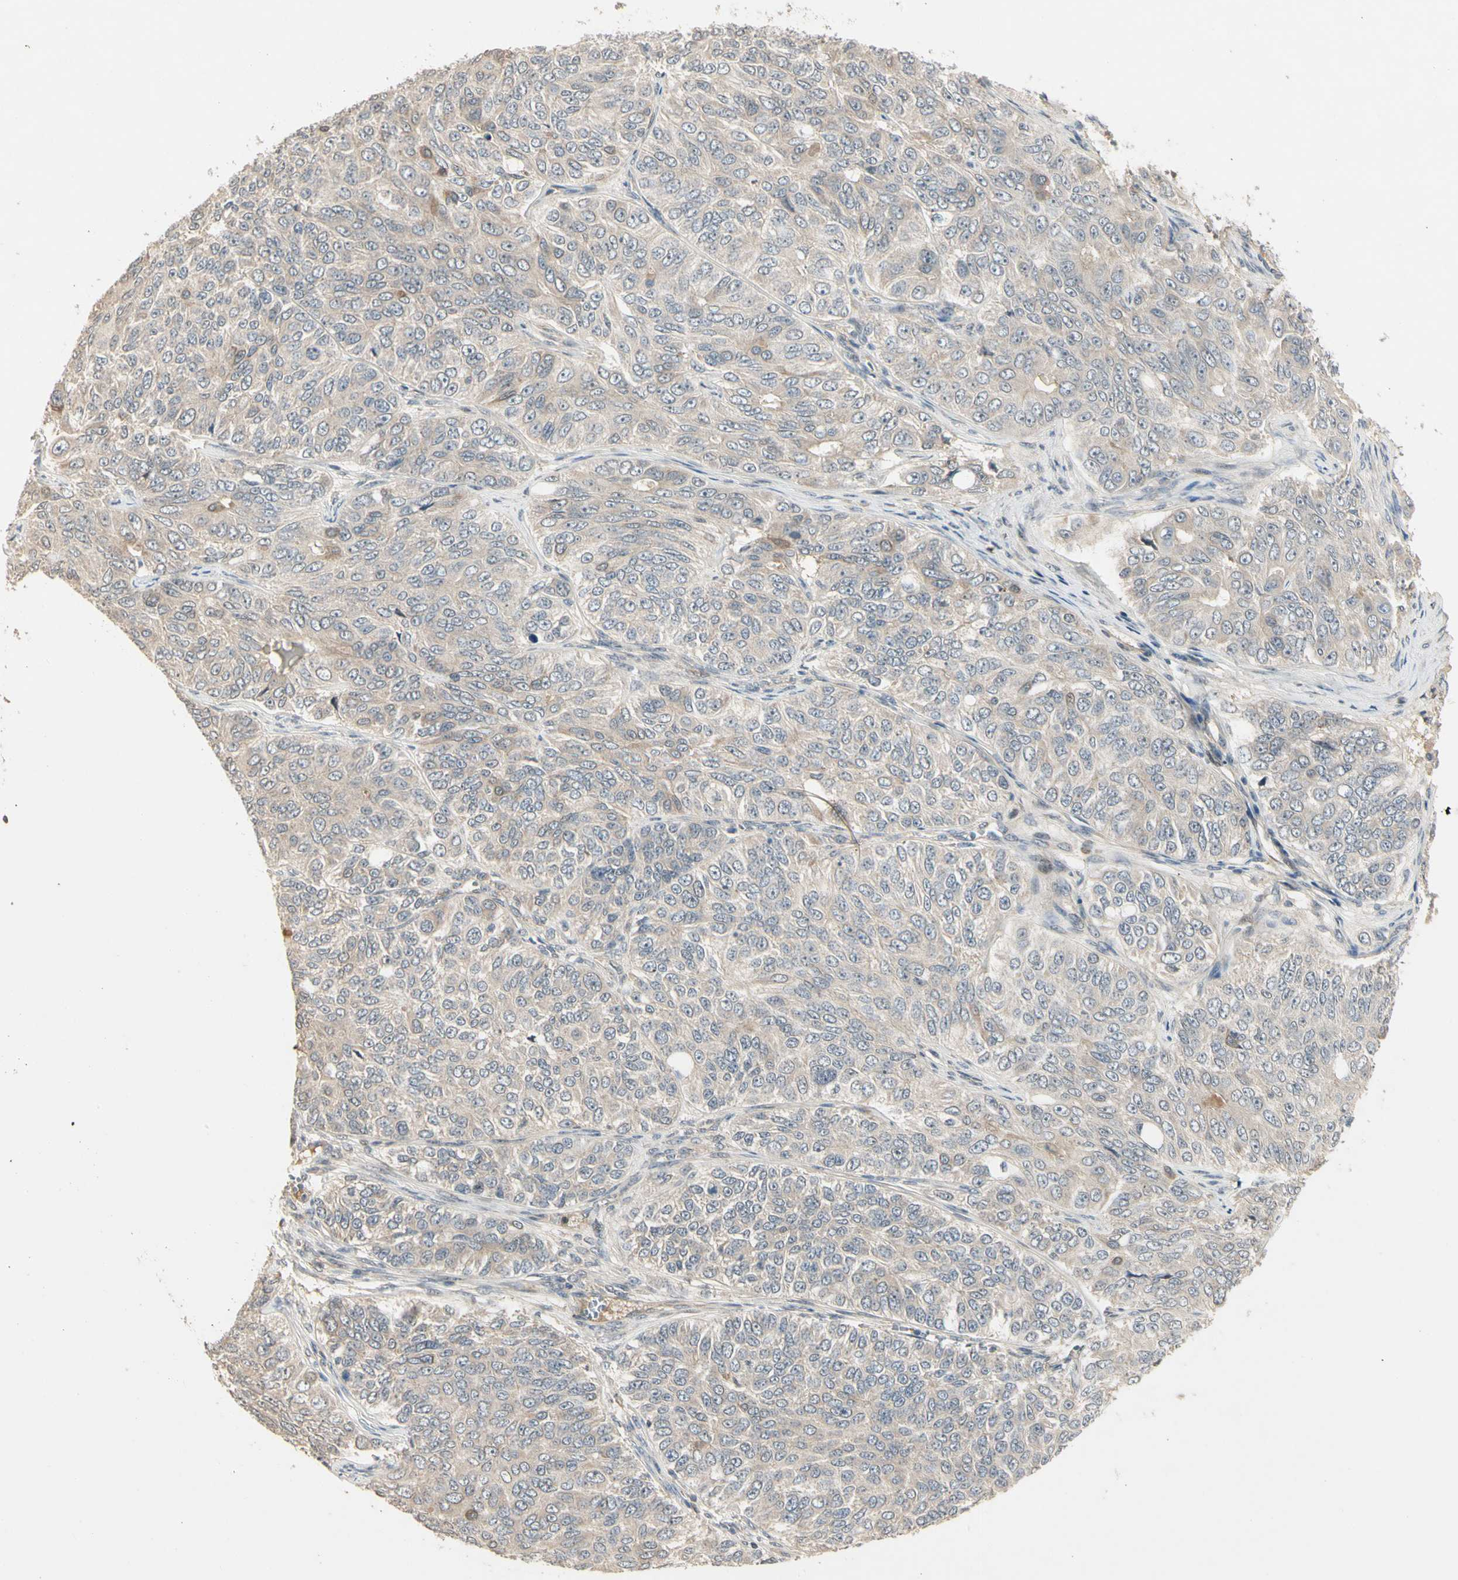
{"staining": {"intensity": "weak", "quantity": "<25%", "location": "cytoplasmic/membranous"}, "tissue": "ovarian cancer", "cell_type": "Tumor cells", "image_type": "cancer", "snomed": [{"axis": "morphology", "description": "Carcinoma, endometroid"}, {"axis": "topography", "description": "Ovary"}], "caption": "Immunohistochemical staining of human ovarian cancer reveals no significant expression in tumor cells. (Brightfield microscopy of DAB (3,3'-diaminobenzidine) immunohistochemistry at high magnification).", "gene": "ATG4C", "patient": {"sex": "female", "age": 51}}